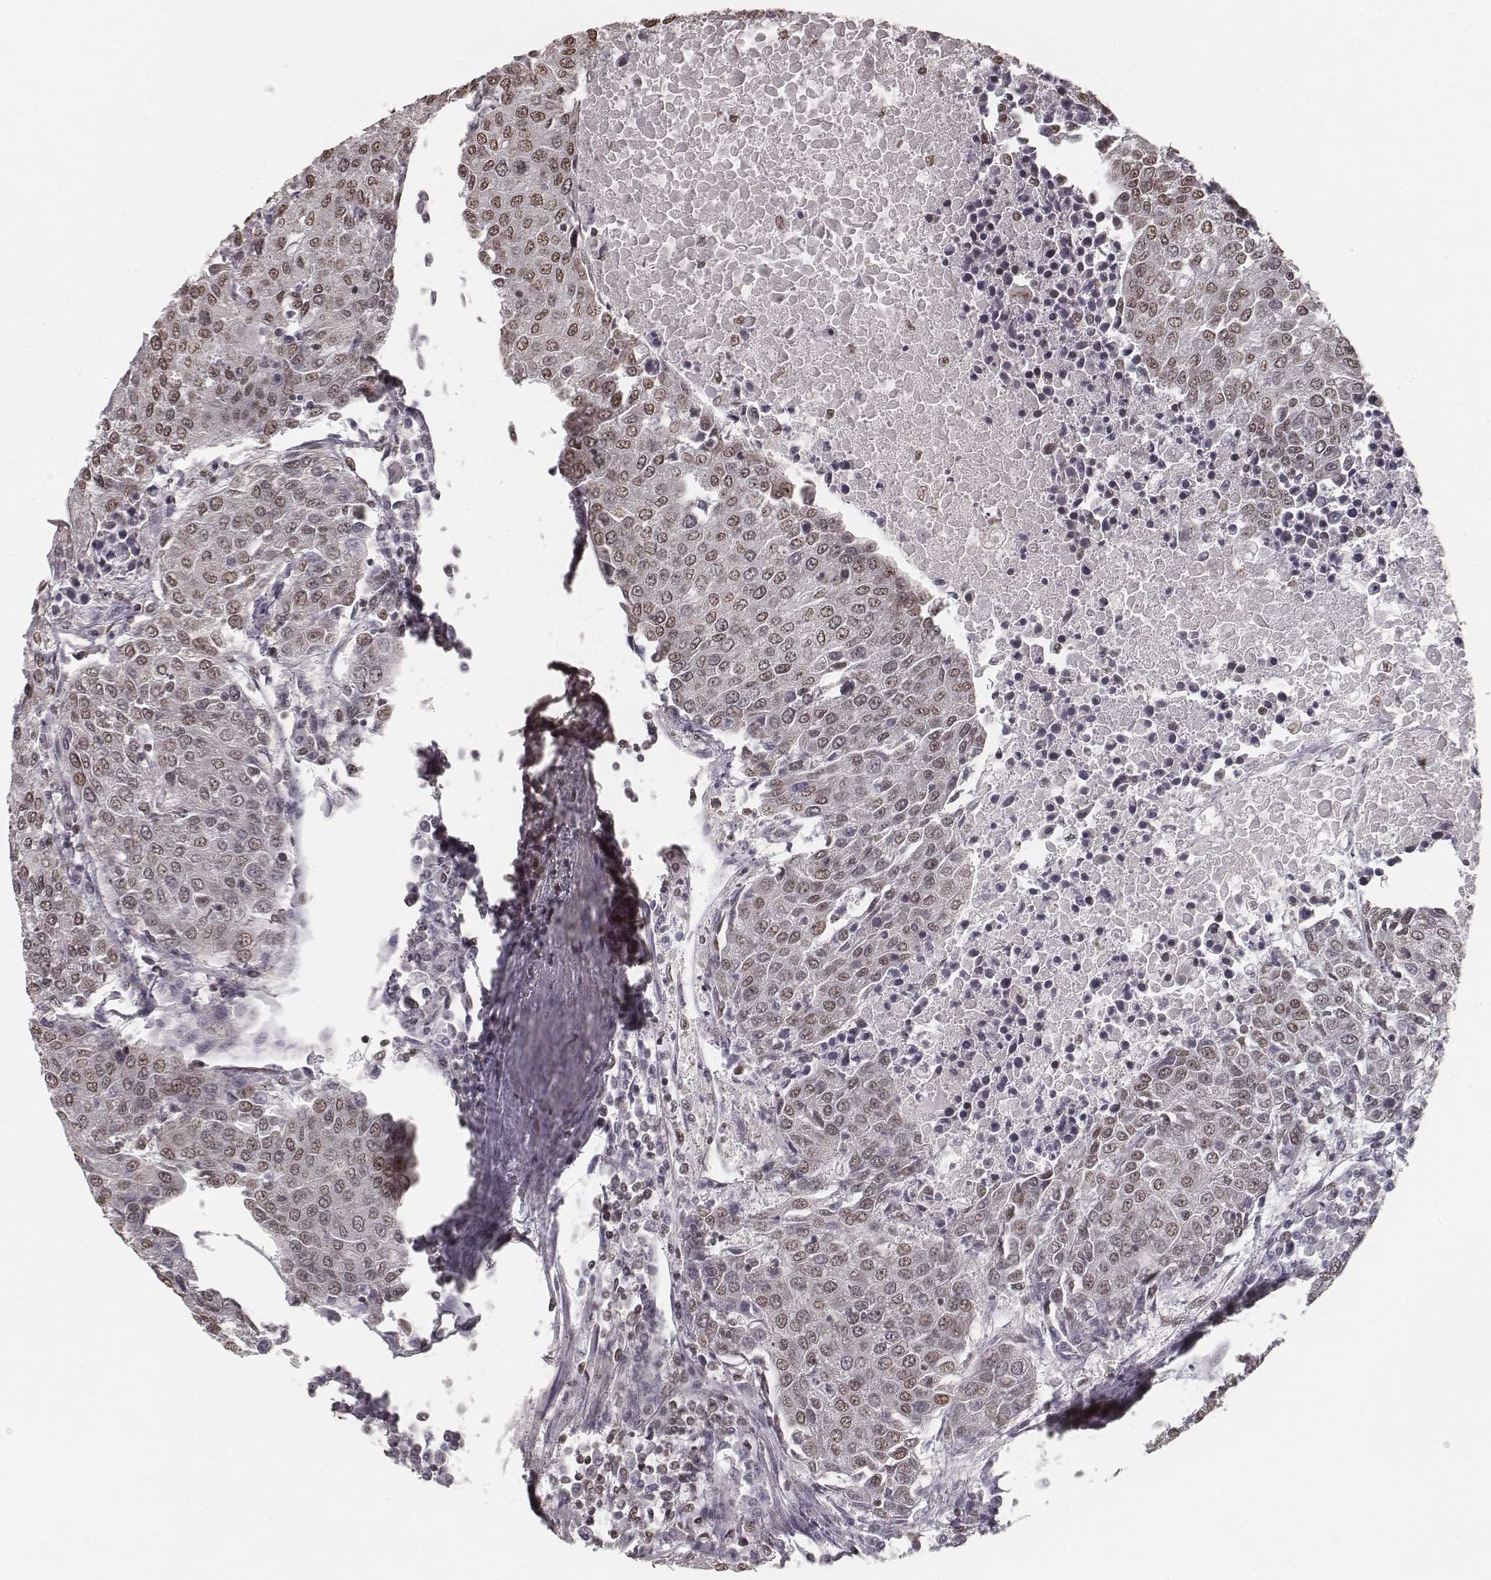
{"staining": {"intensity": "weak", "quantity": ">75%", "location": "nuclear"}, "tissue": "urothelial cancer", "cell_type": "Tumor cells", "image_type": "cancer", "snomed": [{"axis": "morphology", "description": "Urothelial carcinoma, High grade"}, {"axis": "topography", "description": "Urinary bladder"}], "caption": "High-magnification brightfield microscopy of urothelial carcinoma (high-grade) stained with DAB (3,3'-diaminobenzidine) (brown) and counterstained with hematoxylin (blue). tumor cells exhibit weak nuclear expression is appreciated in about>75% of cells. (IHC, brightfield microscopy, high magnification).", "gene": "HMGA2", "patient": {"sex": "female", "age": 85}}